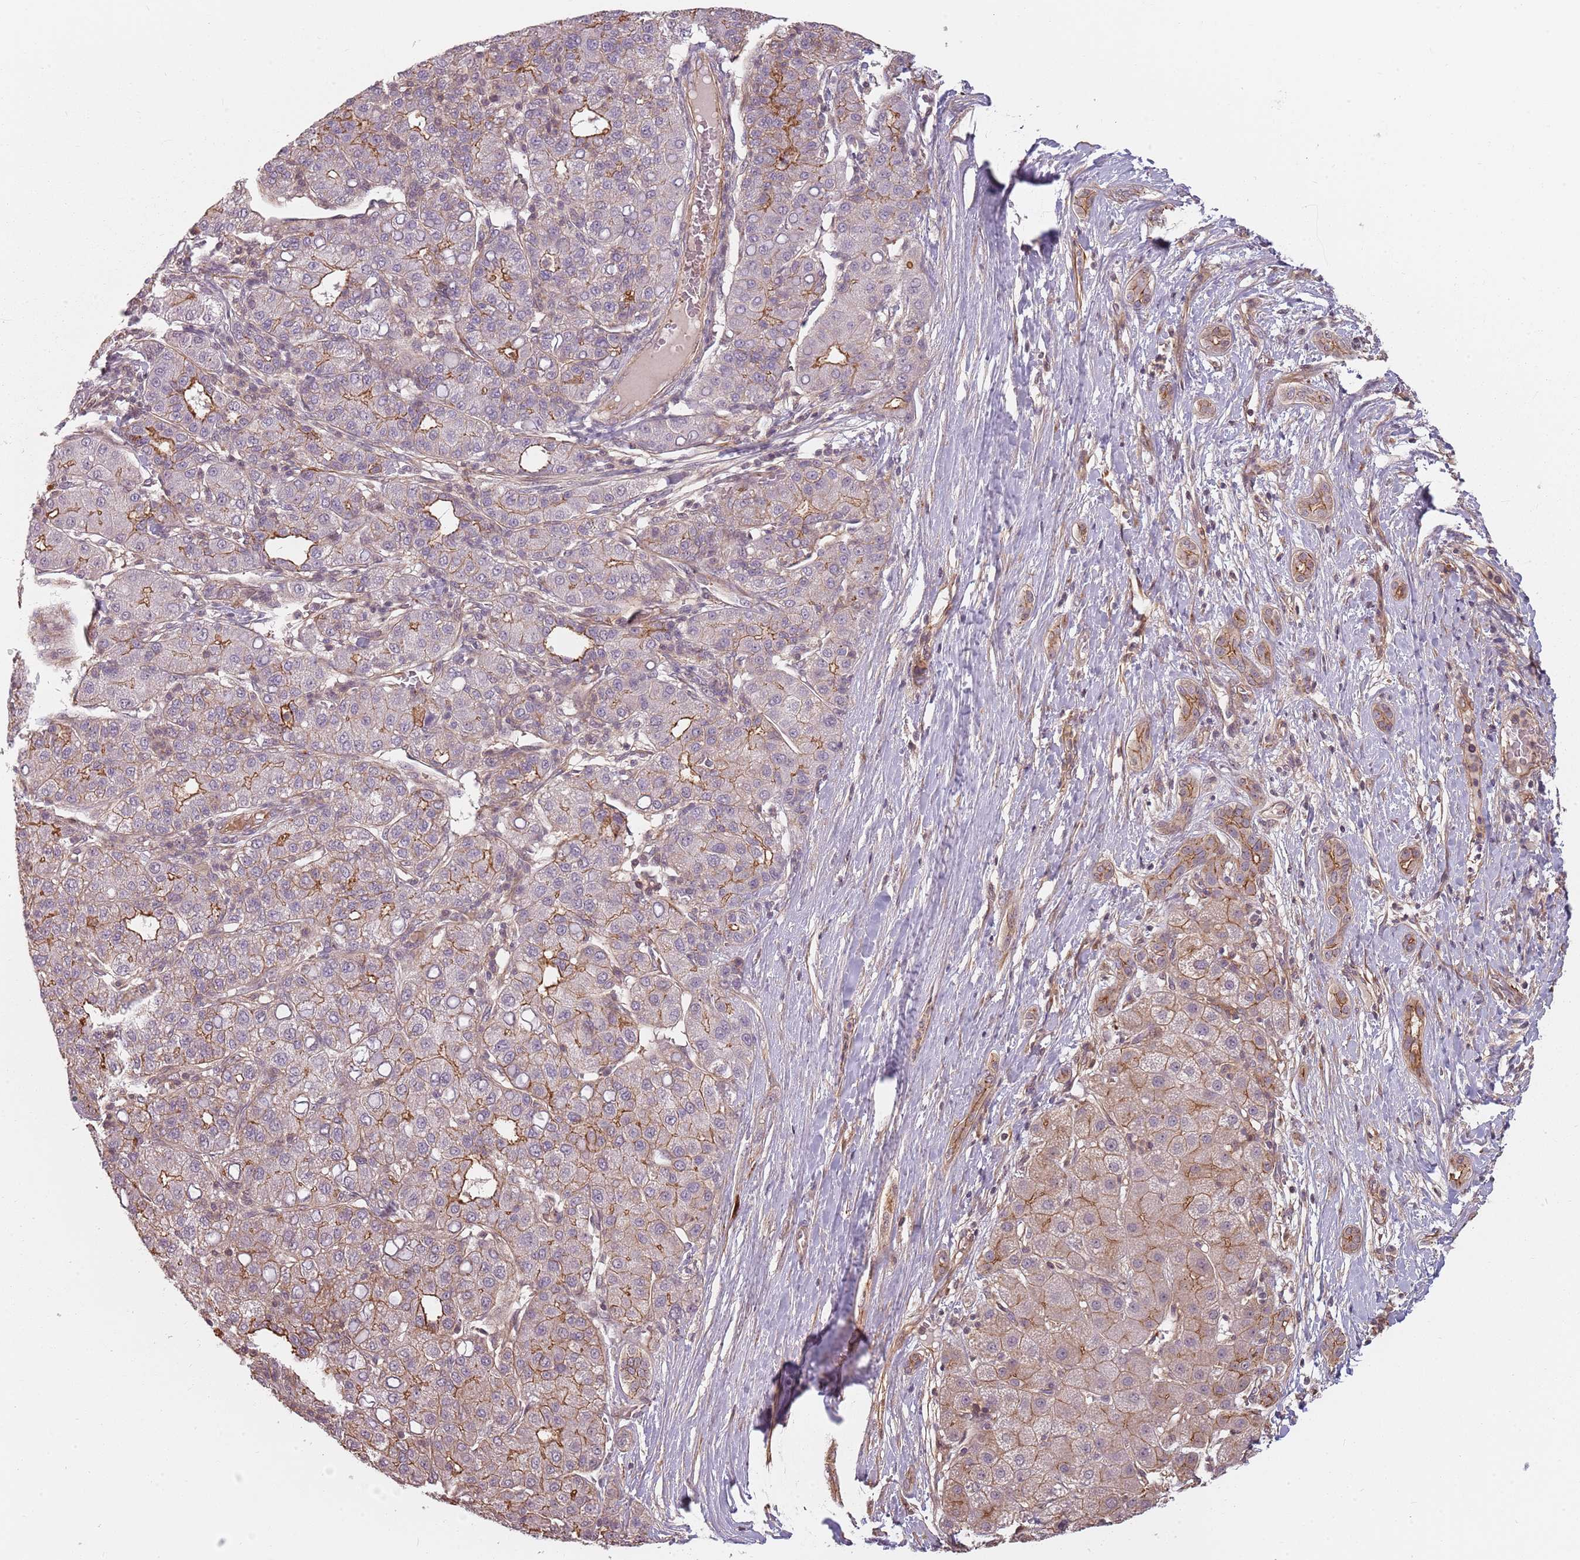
{"staining": {"intensity": "moderate", "quantity": "25%-75%", "location": "cytoplasmic/membranous"}, "tissue": "liver cancer", "cell_type": "Tumor cells", "image_type": "cancer", "snomed": [{"axis": "morphology", "description": "Carcinoma, Hepatocellular, NOS"}, {"axis": "topography", "description": "Liver"}], "caption": "The histopathology image exhibits staining of hepatocellular carcinoma (liver), revealing moderate cytoplasmic/membranous protein expression (brown color) within tumor cells.", "gene": "PPP1R14C", "patient": {"sex": "male", "age": 65}}